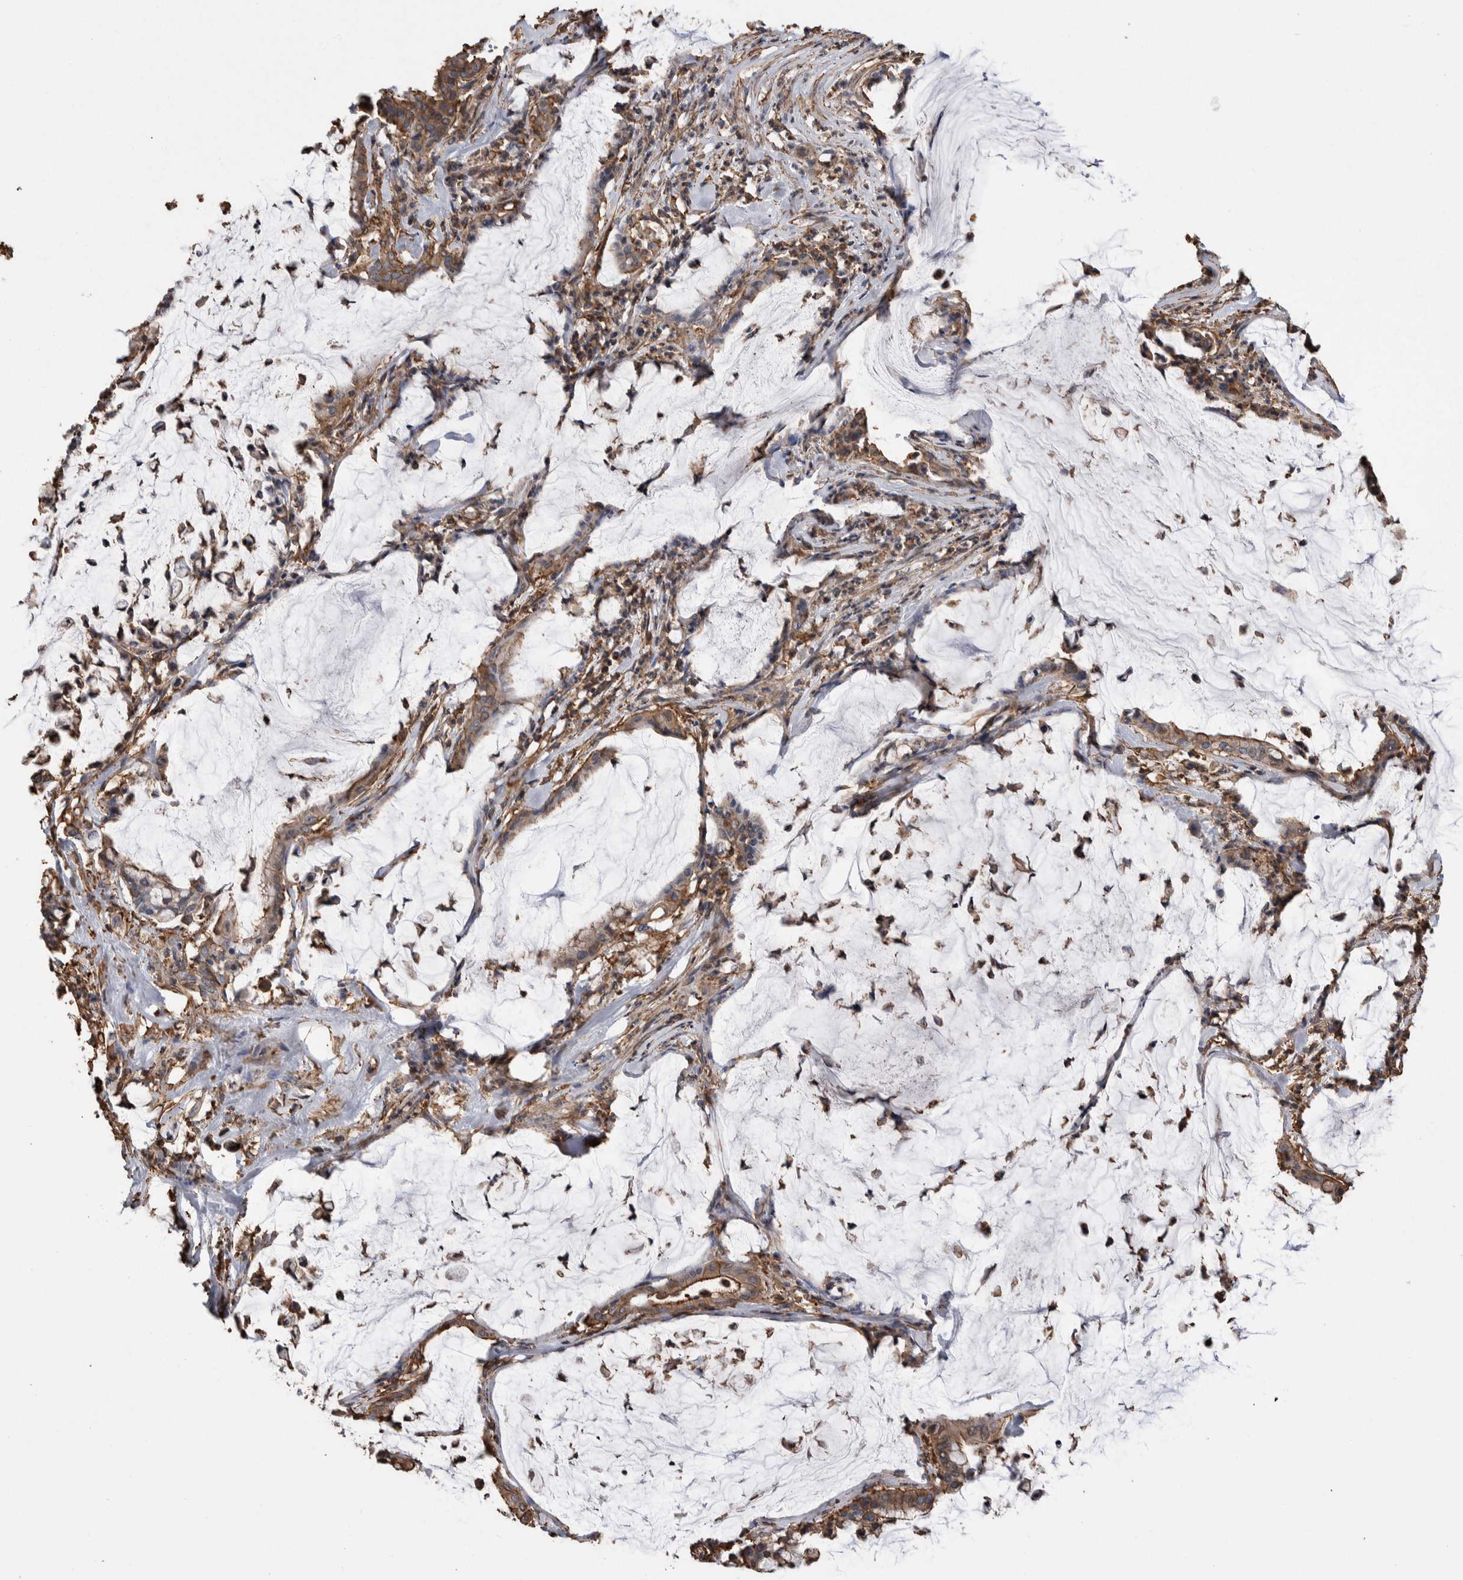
{"staining": {"intensity": "moderate", "quantity": ">75%", "location": "cytoplasmic/membranous"}, "tissue": "pancreatic cancer", "cell_type": "Tumor cells", "image_type": "cancer", "snomed": [{"axis": "morphology", "description": "Adenocarcinoma, NOS"}, {"axis": "topography", "description": "Pancreas"}], "caption": "DAB immunohistochemical staining of human adenocarcinoma (pancreatic) displays moderate cytoplasmic/membranous protein expression in approximately >75% of tumor cells.", "gene": "ENPP2", "patient": {"sex": "male", "age": 41}}